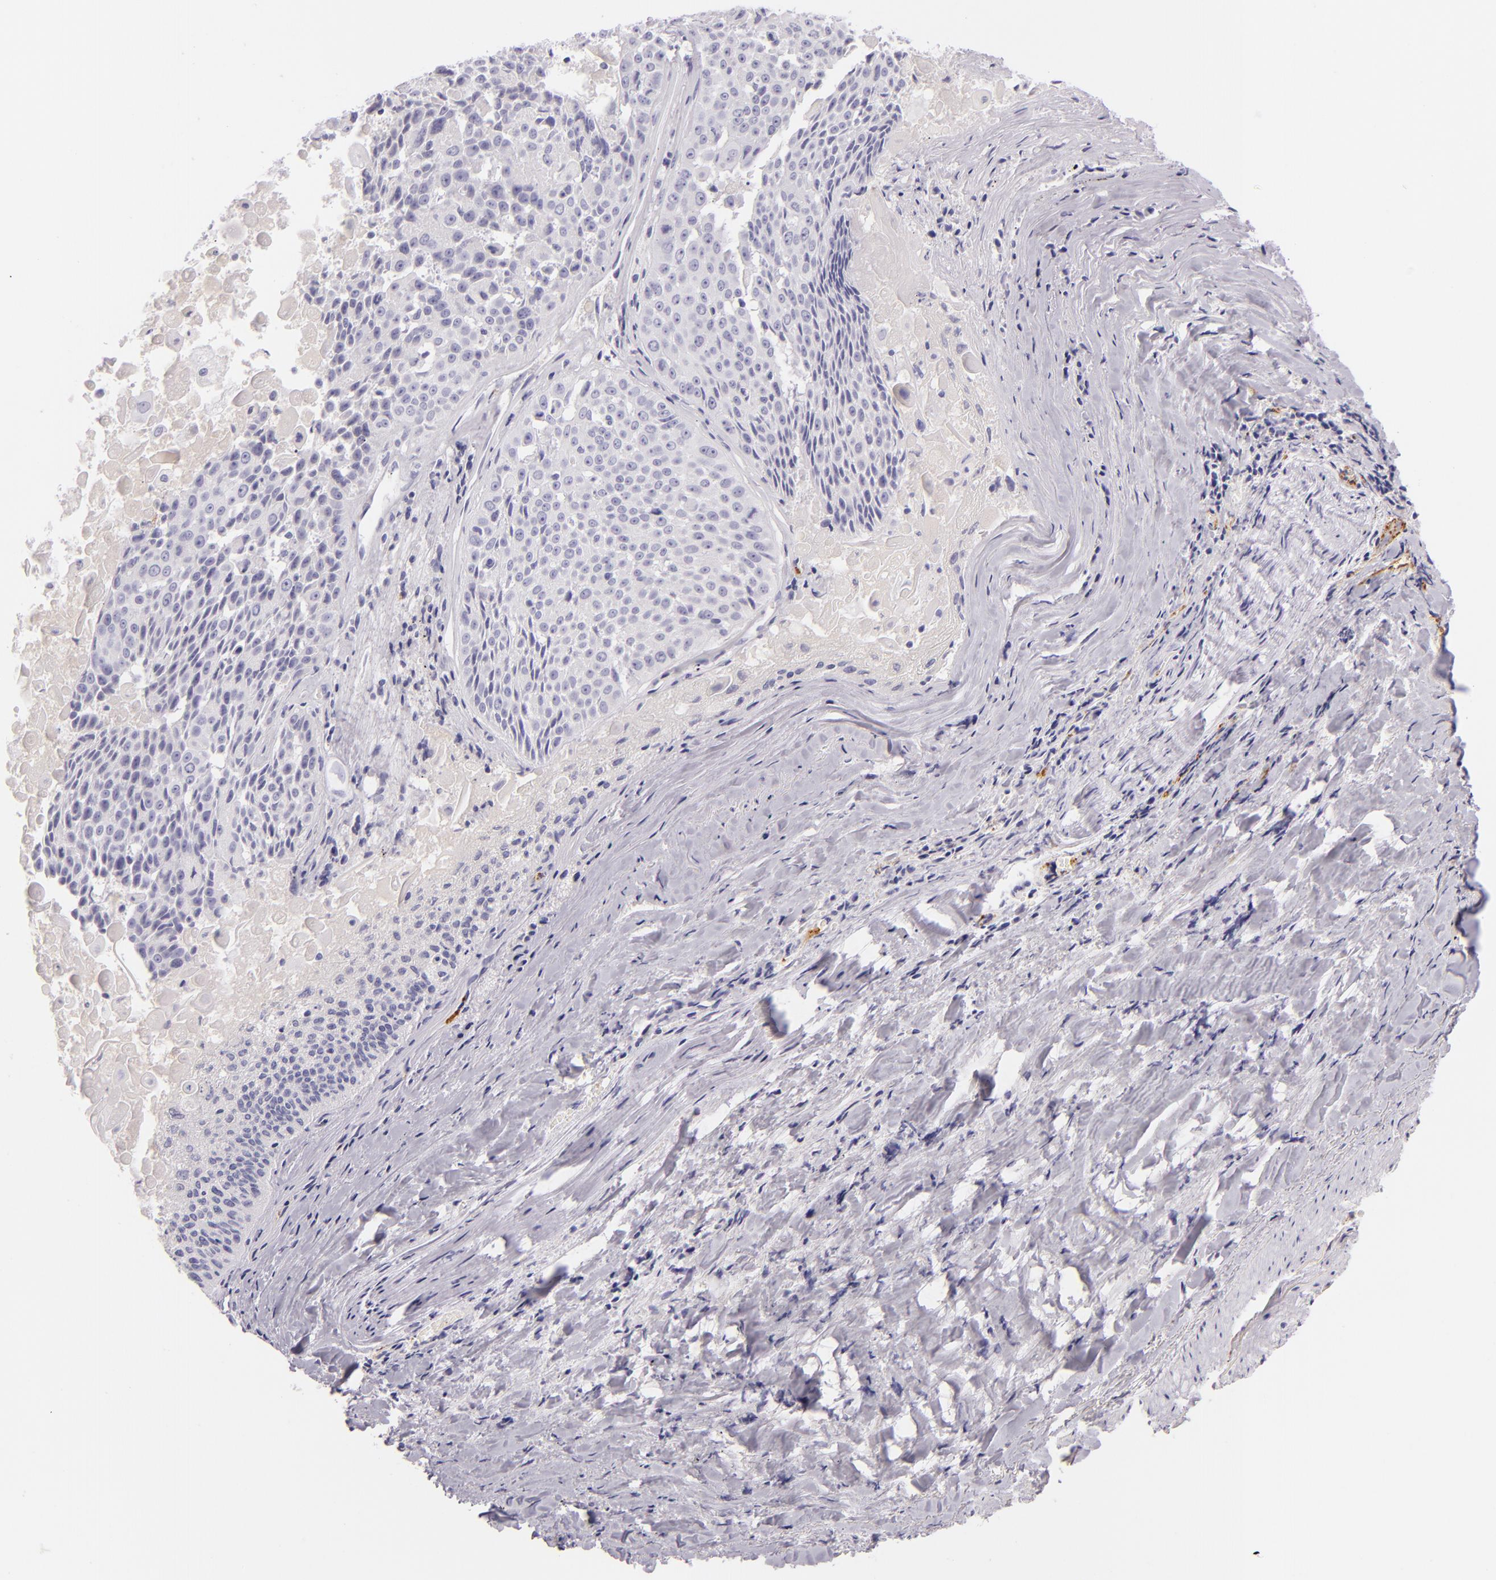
{"staining": {"intensity": "negative", "quantity": "none", "location": "none"}, "tissue": "lung cancer", "cell_type": "Tumor cells", "image_type": "cancer", "snomed": [{"axis": "morphology", "description": "Adenocarcinoma, NOS"}, {"axis": "topography", "description": "Lung"}], "caption": "Histopathology image shows no significant protein staining in tumor cells of lung adenocarcinoma.", "gene": "SELP", "patient": {"sex": "male", "age": 60}}